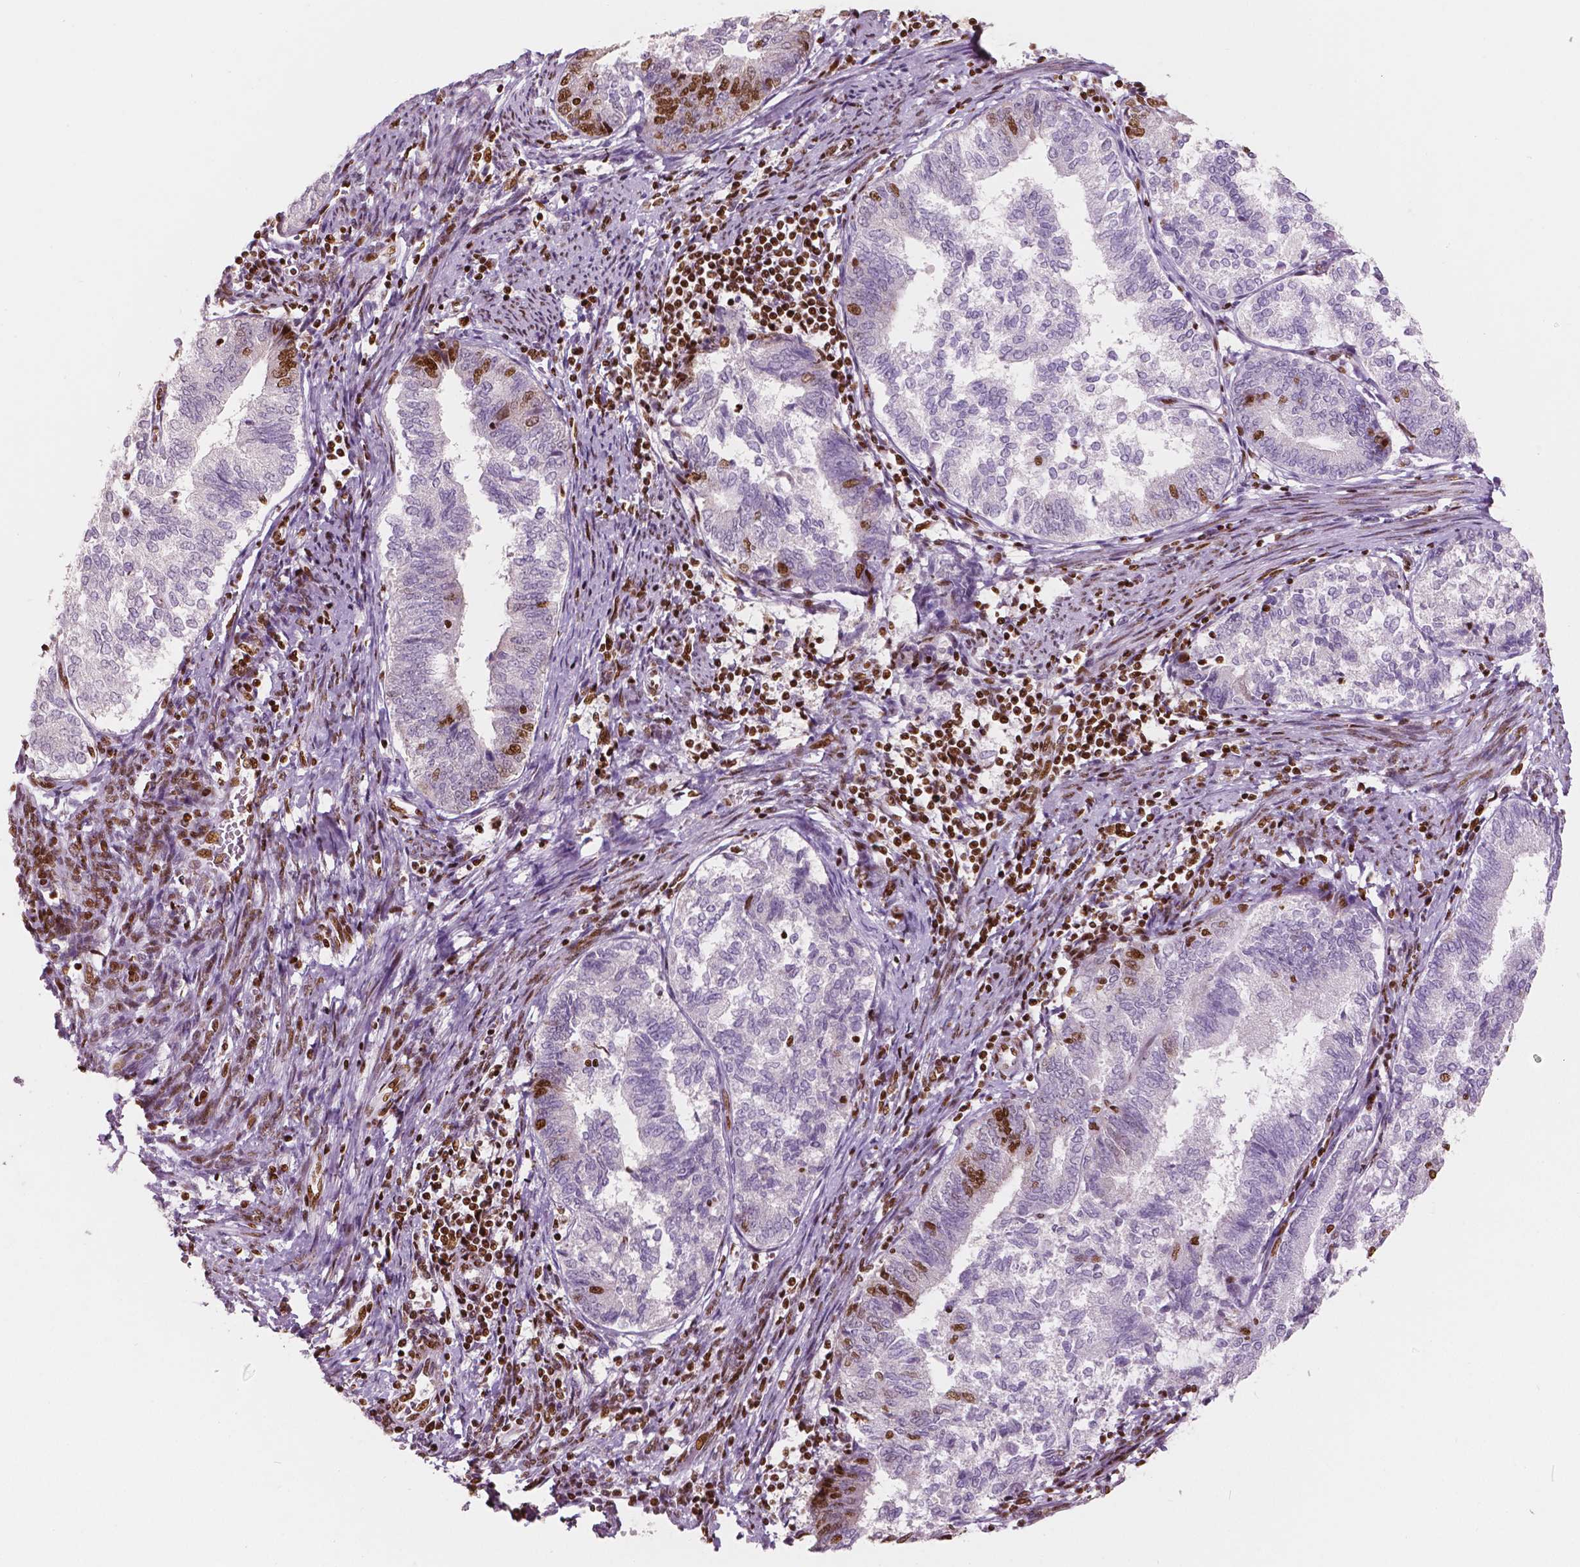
{"staining": {"intensity": "moderate", "quantity": "<25%", "location": "nuclear"}, "tissue": "endometrial cancer", "cell_type": "Tumor cells", "image_type": "cancer", "snomed": [{"axis": "morphology", "description": "Adenocarcinoma, NOS"}, {"axis": "topography", "description": "Endometrium"}], "caption": "Protein staining displays moderate nuclear staining in approximately <25% of tumor cells in endometrial cancer.", "gene": "BRD4", "patient": {"sex": "female", "age": 65}}